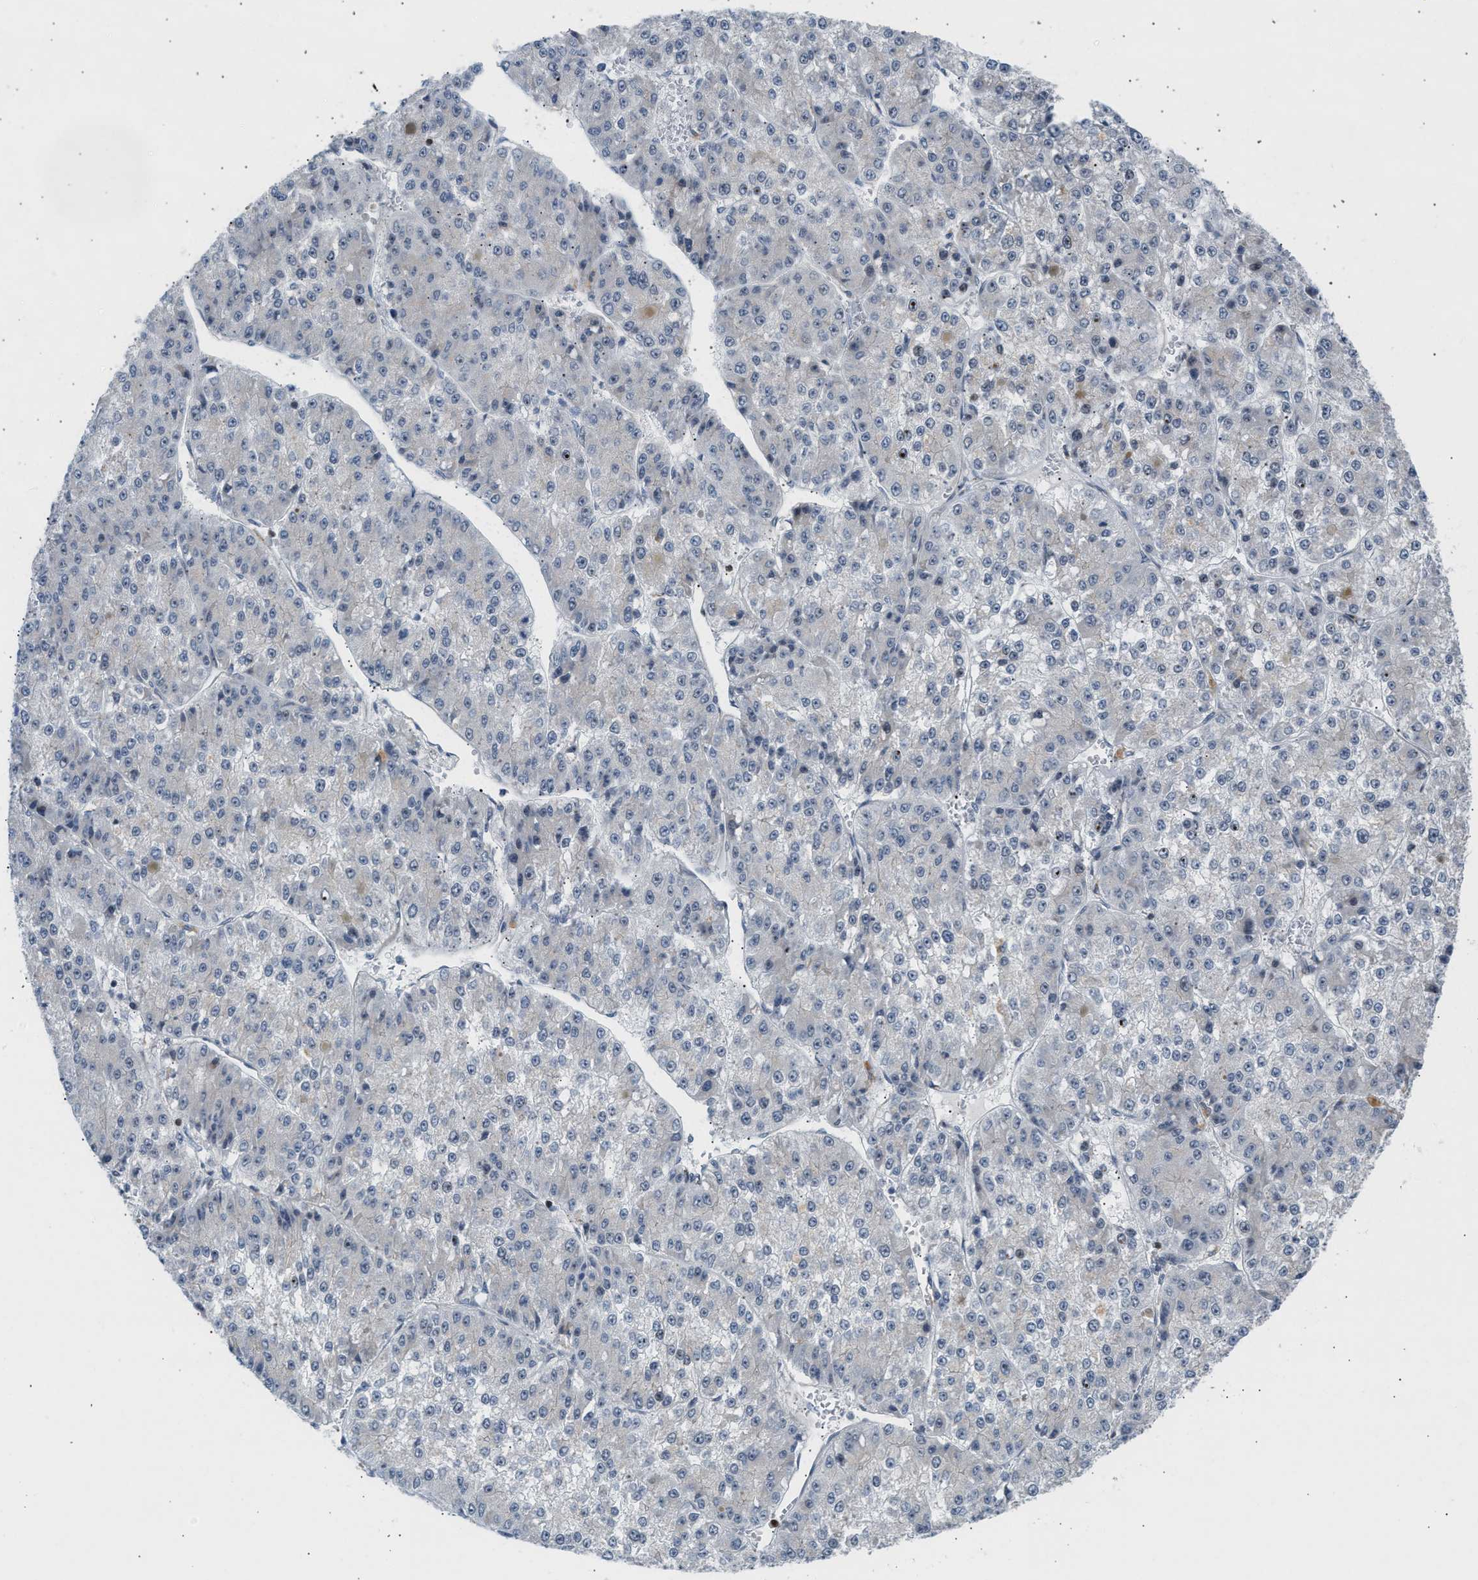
{"staining": {"intensity": "weak", "quantity": "<25%", "location": "nuclear"}, "tissue": "liver cancer", "cell_type": "Tumor cells", "image_type": "cancer", "snomed": [{"axis": "morphology", "description": "Carcinoma, Hepatocellular, NOS"}, {"axis": "topography", "description": "Liver"}], "caption": "High magnification brightfield microscopy of liver hepatocellular carcinoma stained with DAB (3,3'-diaminobenzidine) (brown) and counterstained with hematoxylin (blue): tumor cells show no significant staining.", "gene": "NPS", "patient": {"sex": "female", "age": 73}}